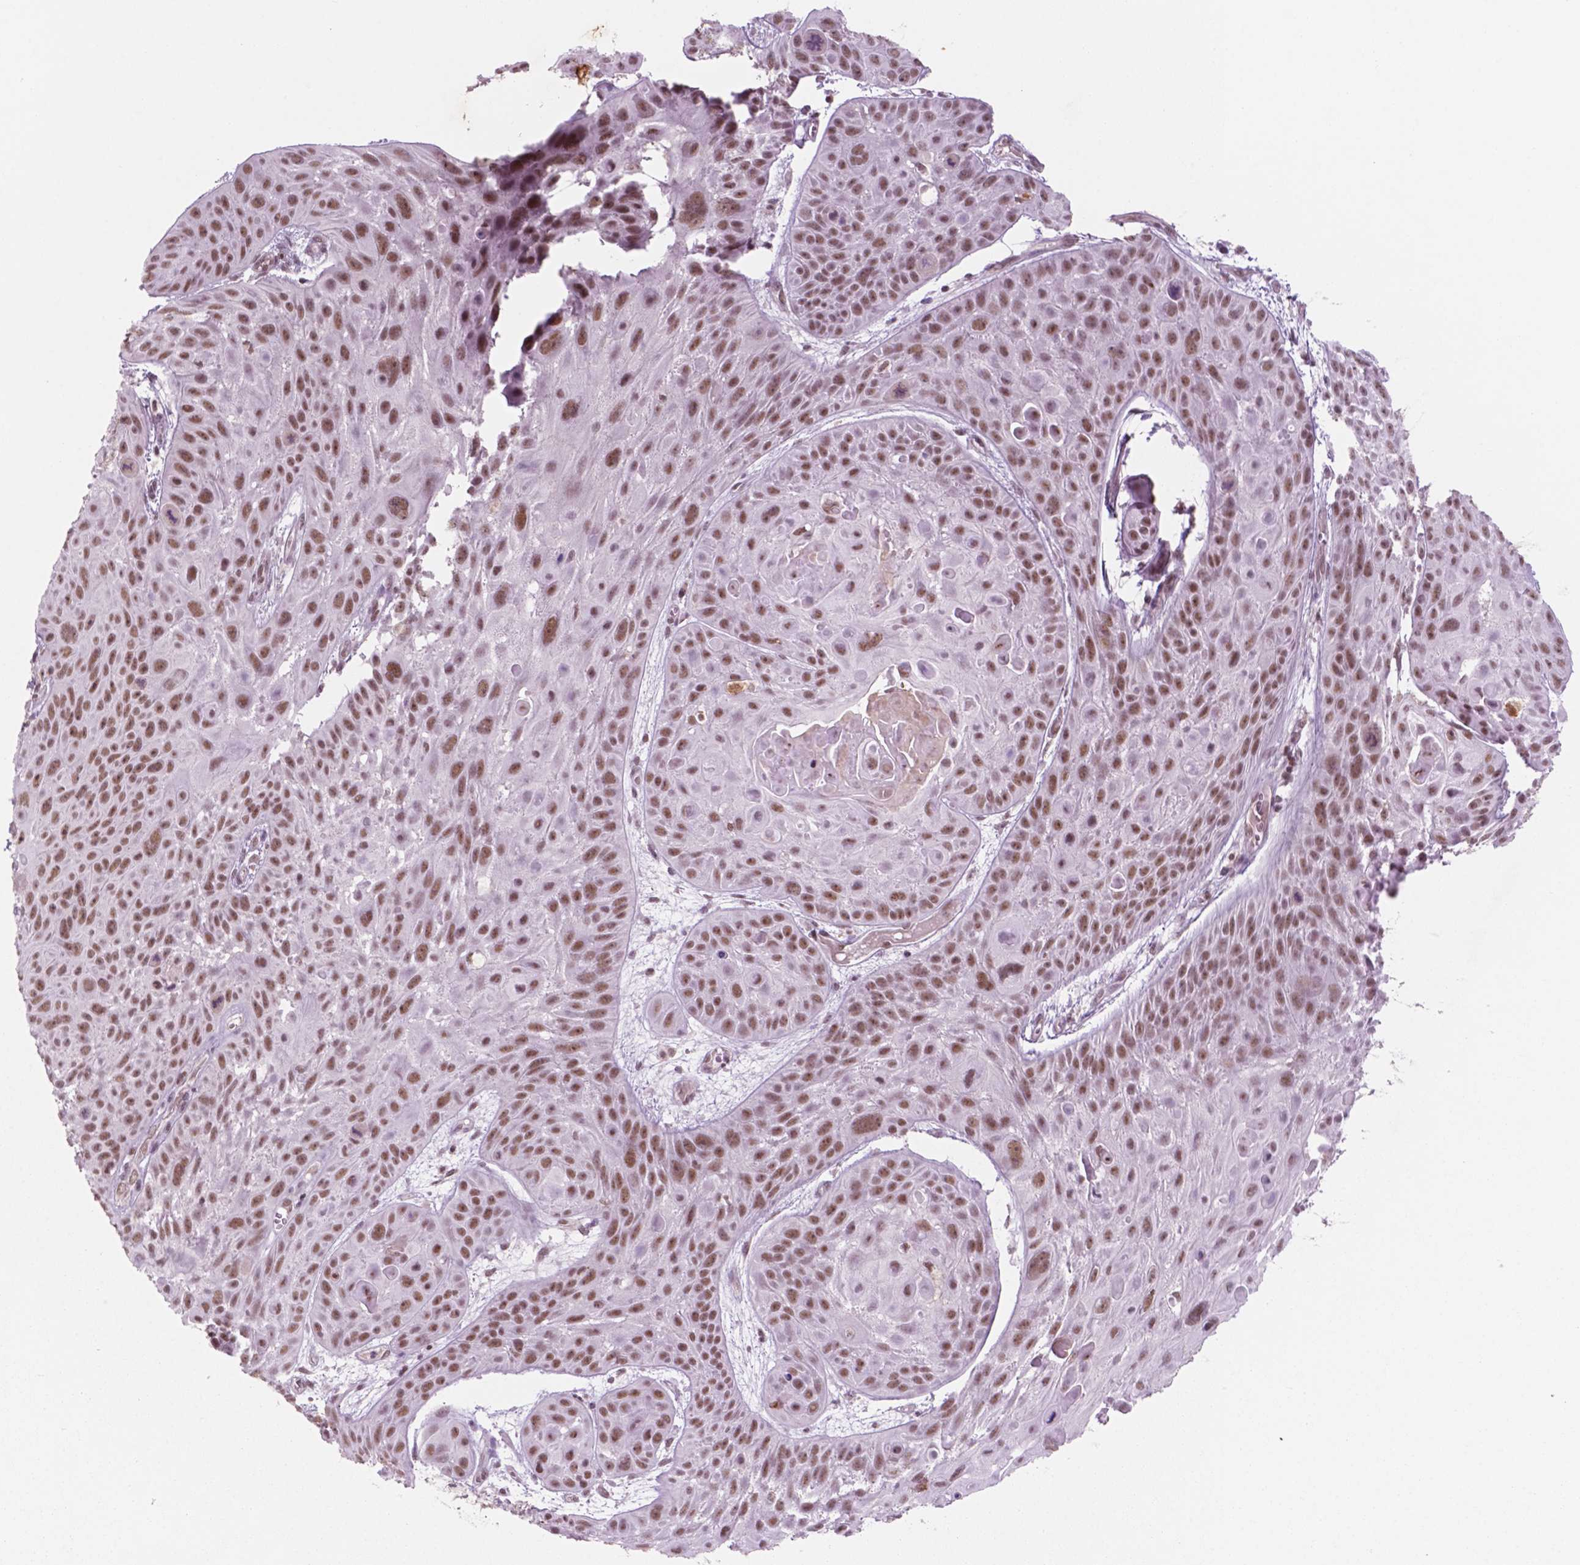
{"staining": {"intensity": "moderate", "quantity": ">75%", "location": "nuclear"}, "tissue": "skin cancer", "cell_type": "Tumor cells", "image_type": "cancer", "snomed": [{"axis": "morphology", "description": "Squamous cell carcinoma, NOS"}, {"axis": "topography", "description": "Skin"}, {"axis": "topography", "description": "Anal"}], "caption": "Skin squamous cell carcinoma stained with immunohistochemistry reveals moderate nuclear staining in approximately >75% of tumor cells.", "gene": "CTR9", "patient": {"sex": "female", "age": 75}}